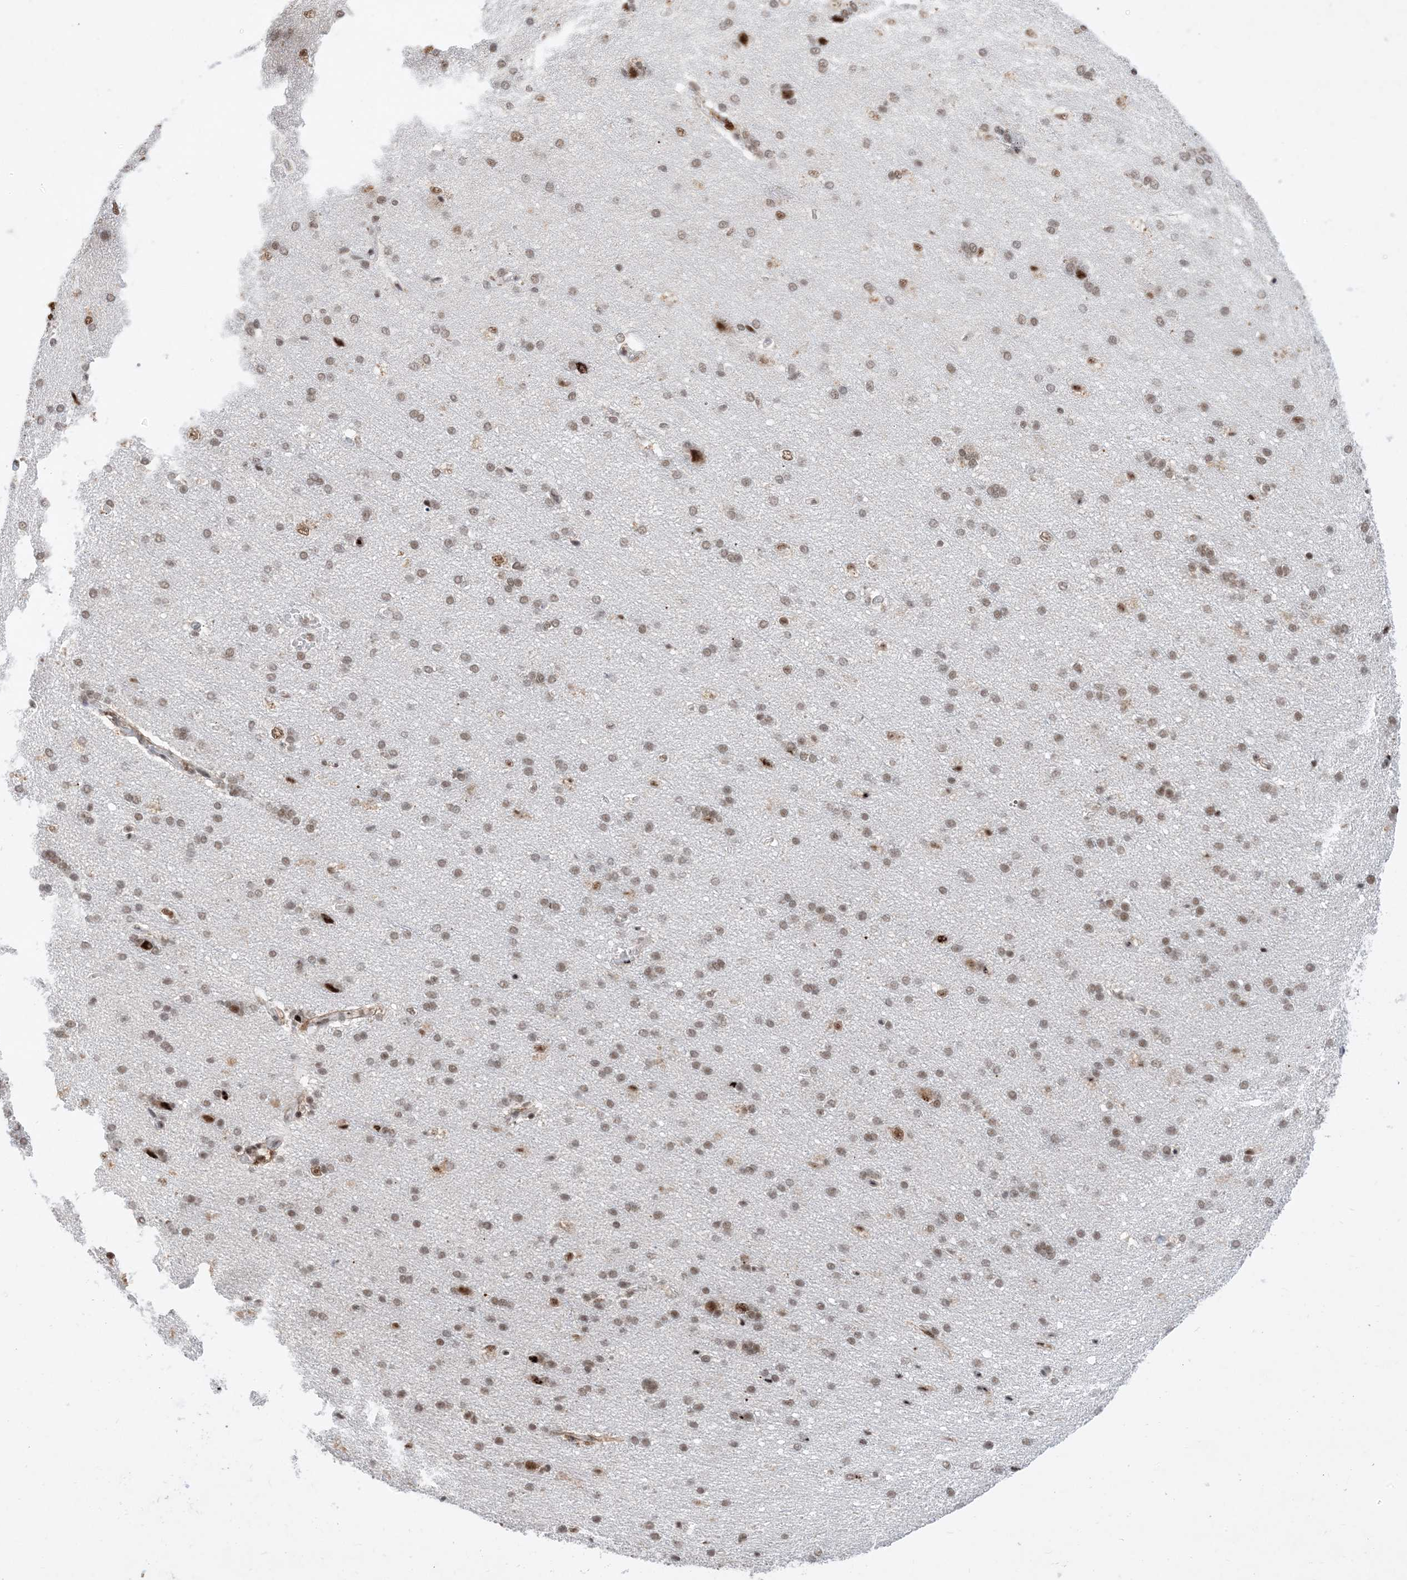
{"staining": {"intensity": "moderate", "quantity": "25%-75%", "location": "cytoplasmic/membranous,nuclear"}, "tissue": "cerebral cortex", "cell_type": "Endothelial cells", "image_type": "normal", "snomed": [{"axis": "morphology", "description": "Normal tissue, NOS"}, {"axis": "topography", "description": "Cerebral cortex"}], "caption": "IHC staining of benign cerebral cortex, which demonstrates medium levels of moderate cytoplasmic/membranous,nuclear positivity in approximately 25%-75% of endothelial cells indicating moderate cytoplasmic/membranous,nuclear protein staining. The staining was performed using DAB (brown) for protein detection and nuclei were counterstained in hematoxylin (blue).", "gene": "SF3A3", "patient": {"sex": "male", "age": 62}}